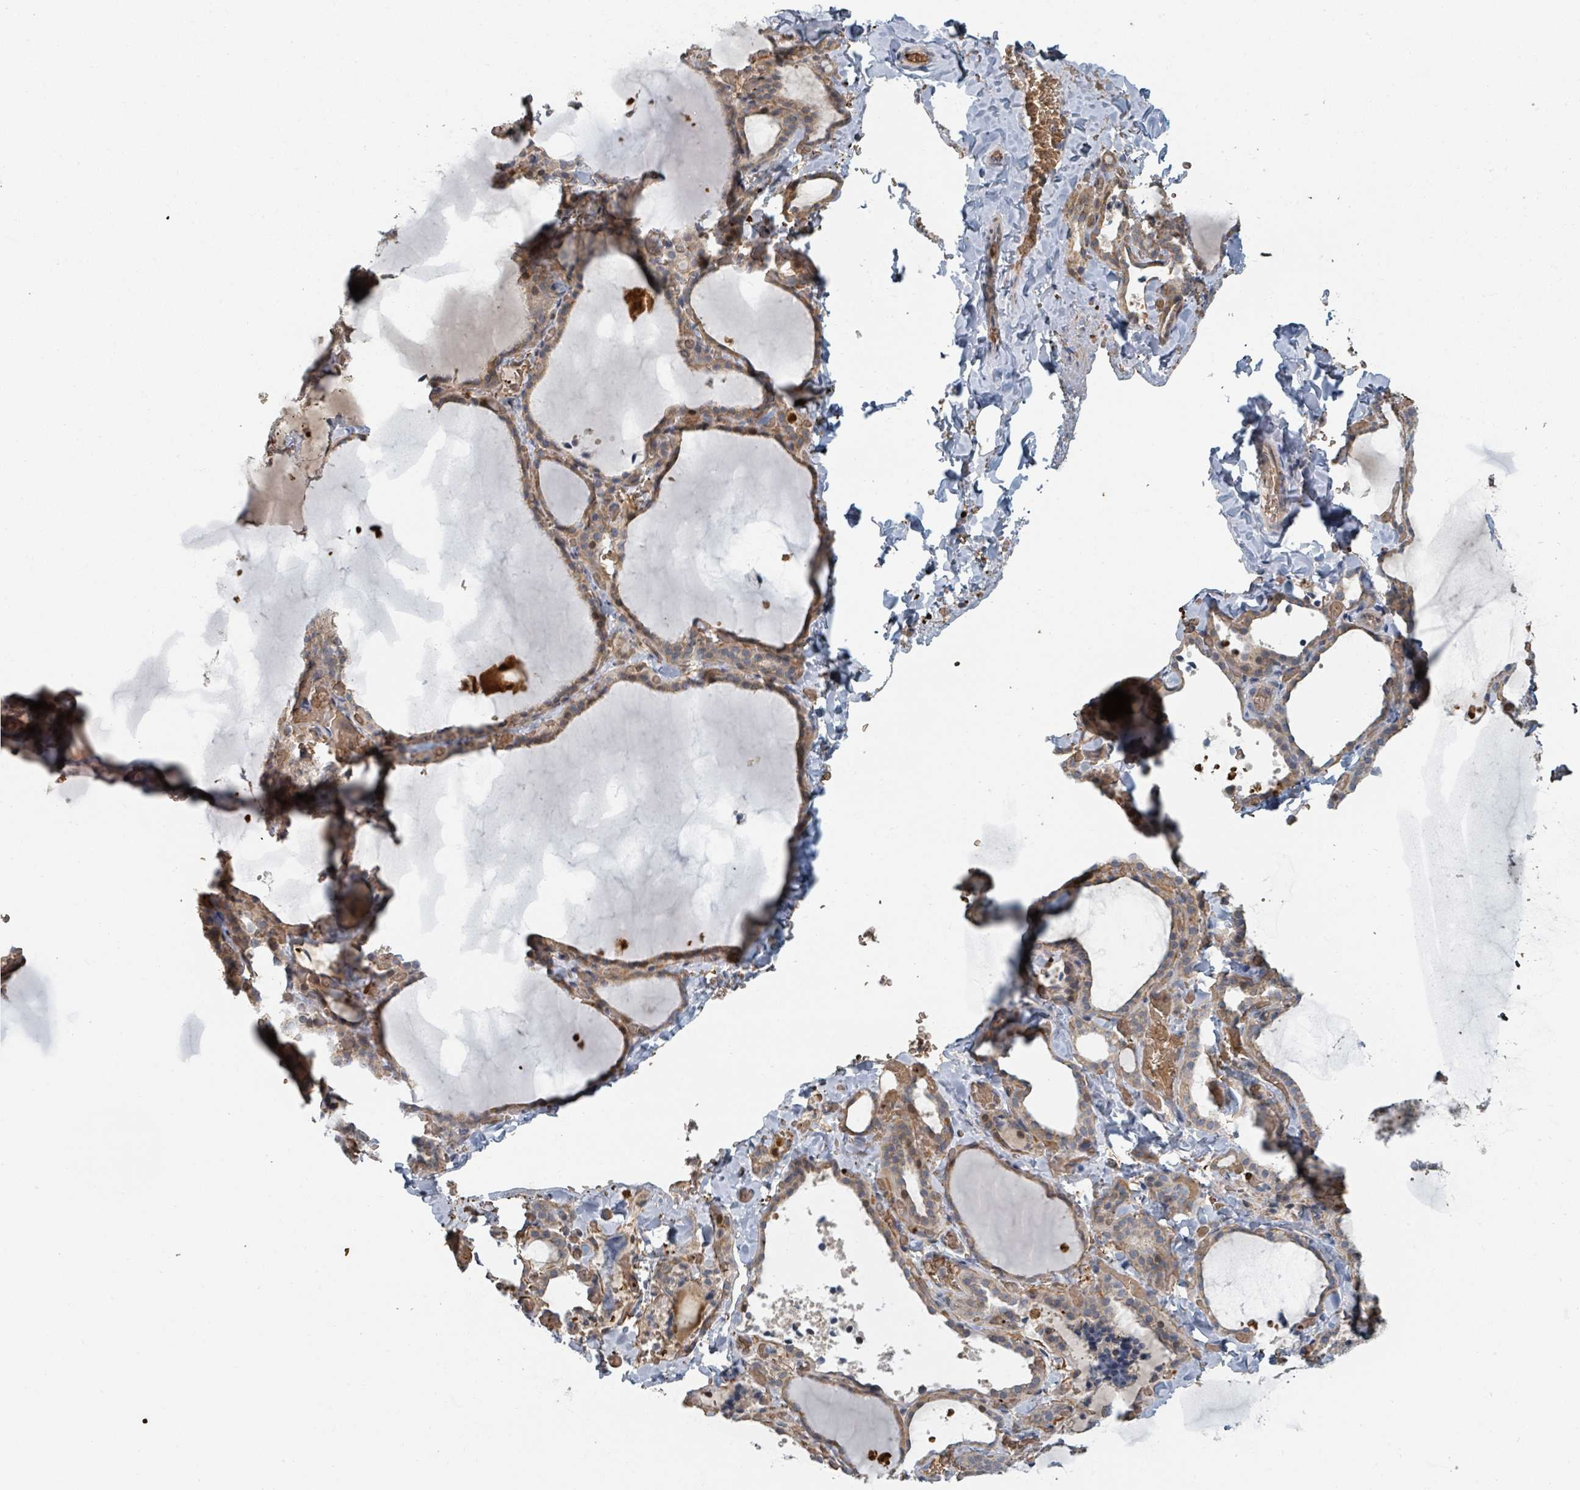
{"staining": {"intensity": "moderate", "quantity": "25%-75%", "location": "cytoplasmic/membranous"}, "tissue": "thyroid gland", "cell_type": "Glandular cells", "image_type": "normal", "snomed": [{"axis": "morphology", "description": "Normal tissue, NOS"}, {"axis": "topography", "description": "Thyroid gland"}], "caption": "This micrograph demonstrates immunohistochemistry staining of normal human thyroid gland, with medium moderate cytoplasmic/membranous staining in approximately 25%-75% of glandular cells.", "gene": "TRPC4AP", "patient": {"sex": "female", "age": 22}}